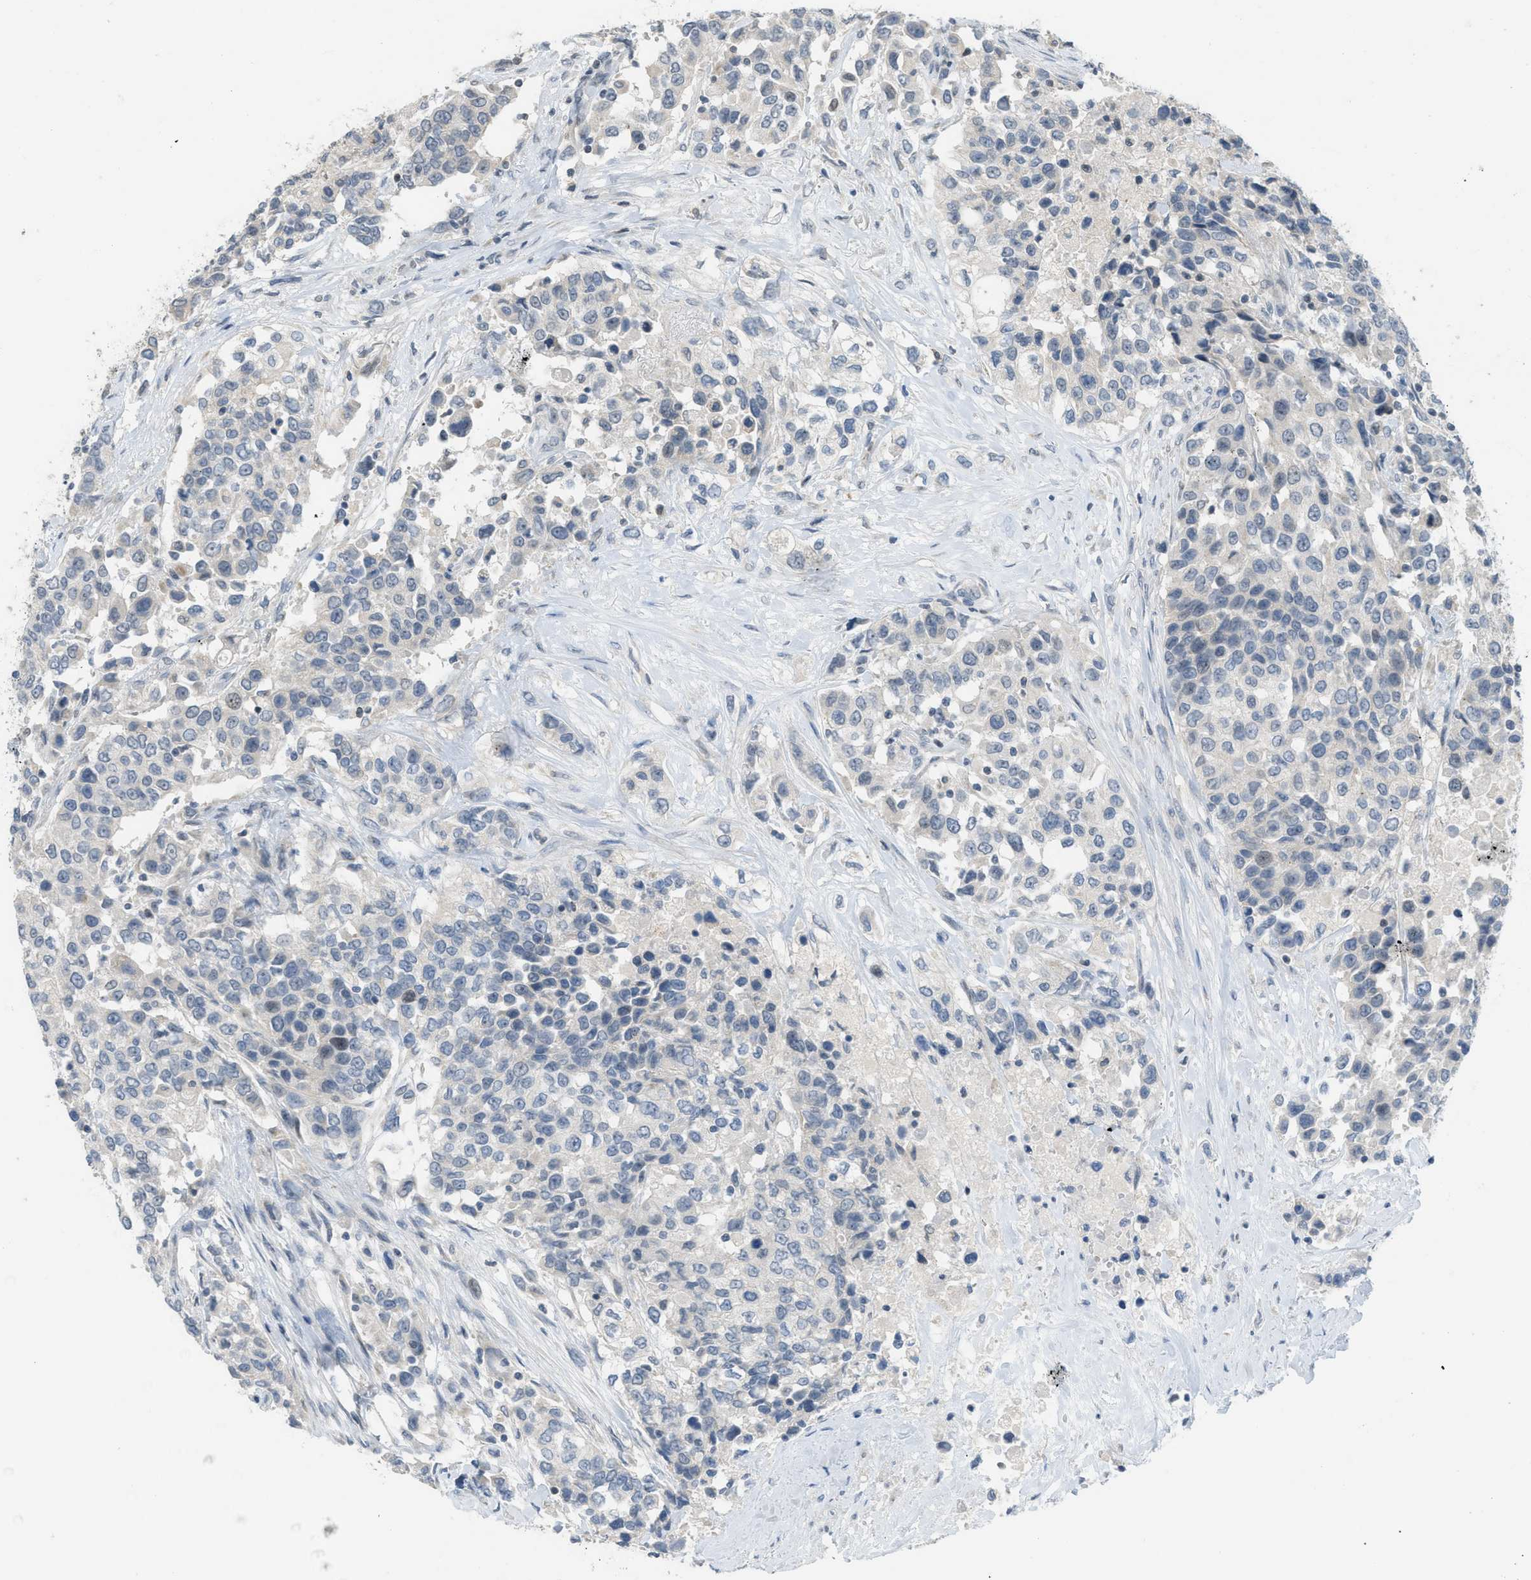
{"staining": {"intensity": "negative", "quantity": "none", "location": "none"}, "tissue": "urothelial cancer", "cell_type": "Tumor cells", "image_type": "cancer", "snomed": [{"axis": "morphology", "description": "Urothelial carcinoma, High grade"}, {"axis": "topography", "description": "Urinary bladder"}], "caption": "This is an immunohistochemistry micrograph of human urothelial cancer. There is no expression in tumor cells.", "gene": "TXNDC2", "patient": {"sex": "female", "age": 80}}